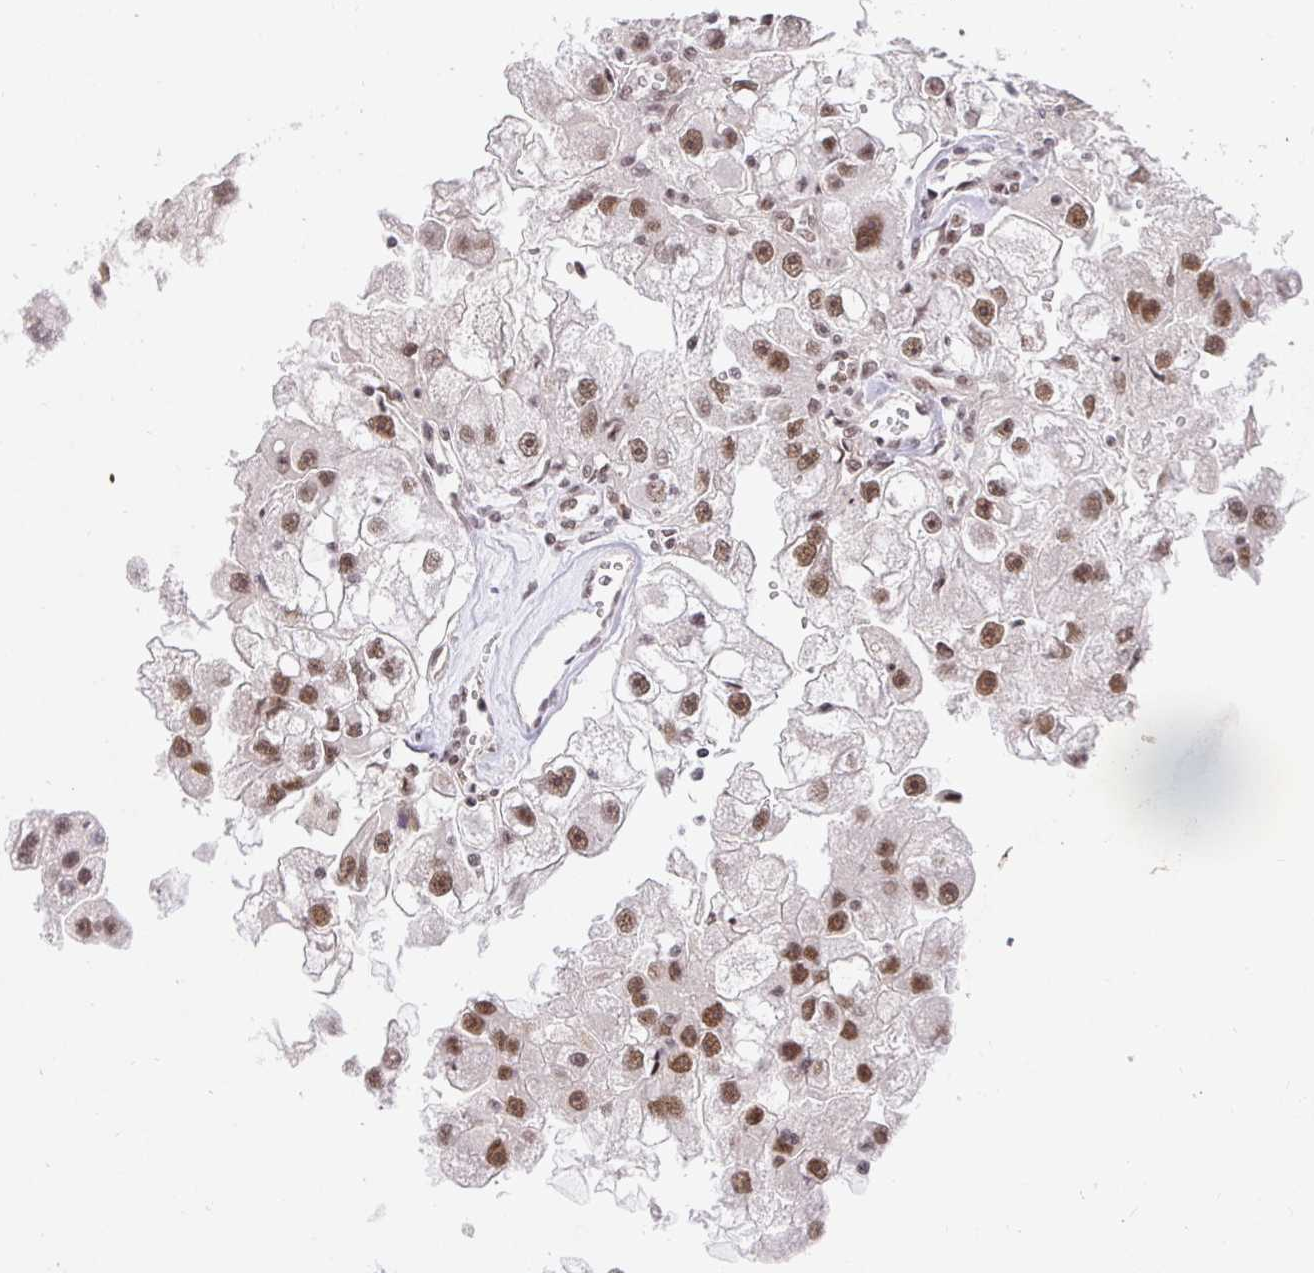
{"staining": {"intensity": "moderate", "quantity": ">75%", "location": "nuclear"}, "tissue": "renal cancer", "cell_type": "Tumor cells", "image_type": "cancer", "snomed": [{"axis": "morphology", "description": "Adenocarcinoma, NOS"}, {"axis": "topography", "description": "Kidney"}], "caption": "Renal adenocarcinoma was stained to show a protein in brown. There is medium levels of moderate nuclear positivity in approximately >75% of tumor cells.", "gene": "USF1", "patient": {"sex": "male", "age": 63}}